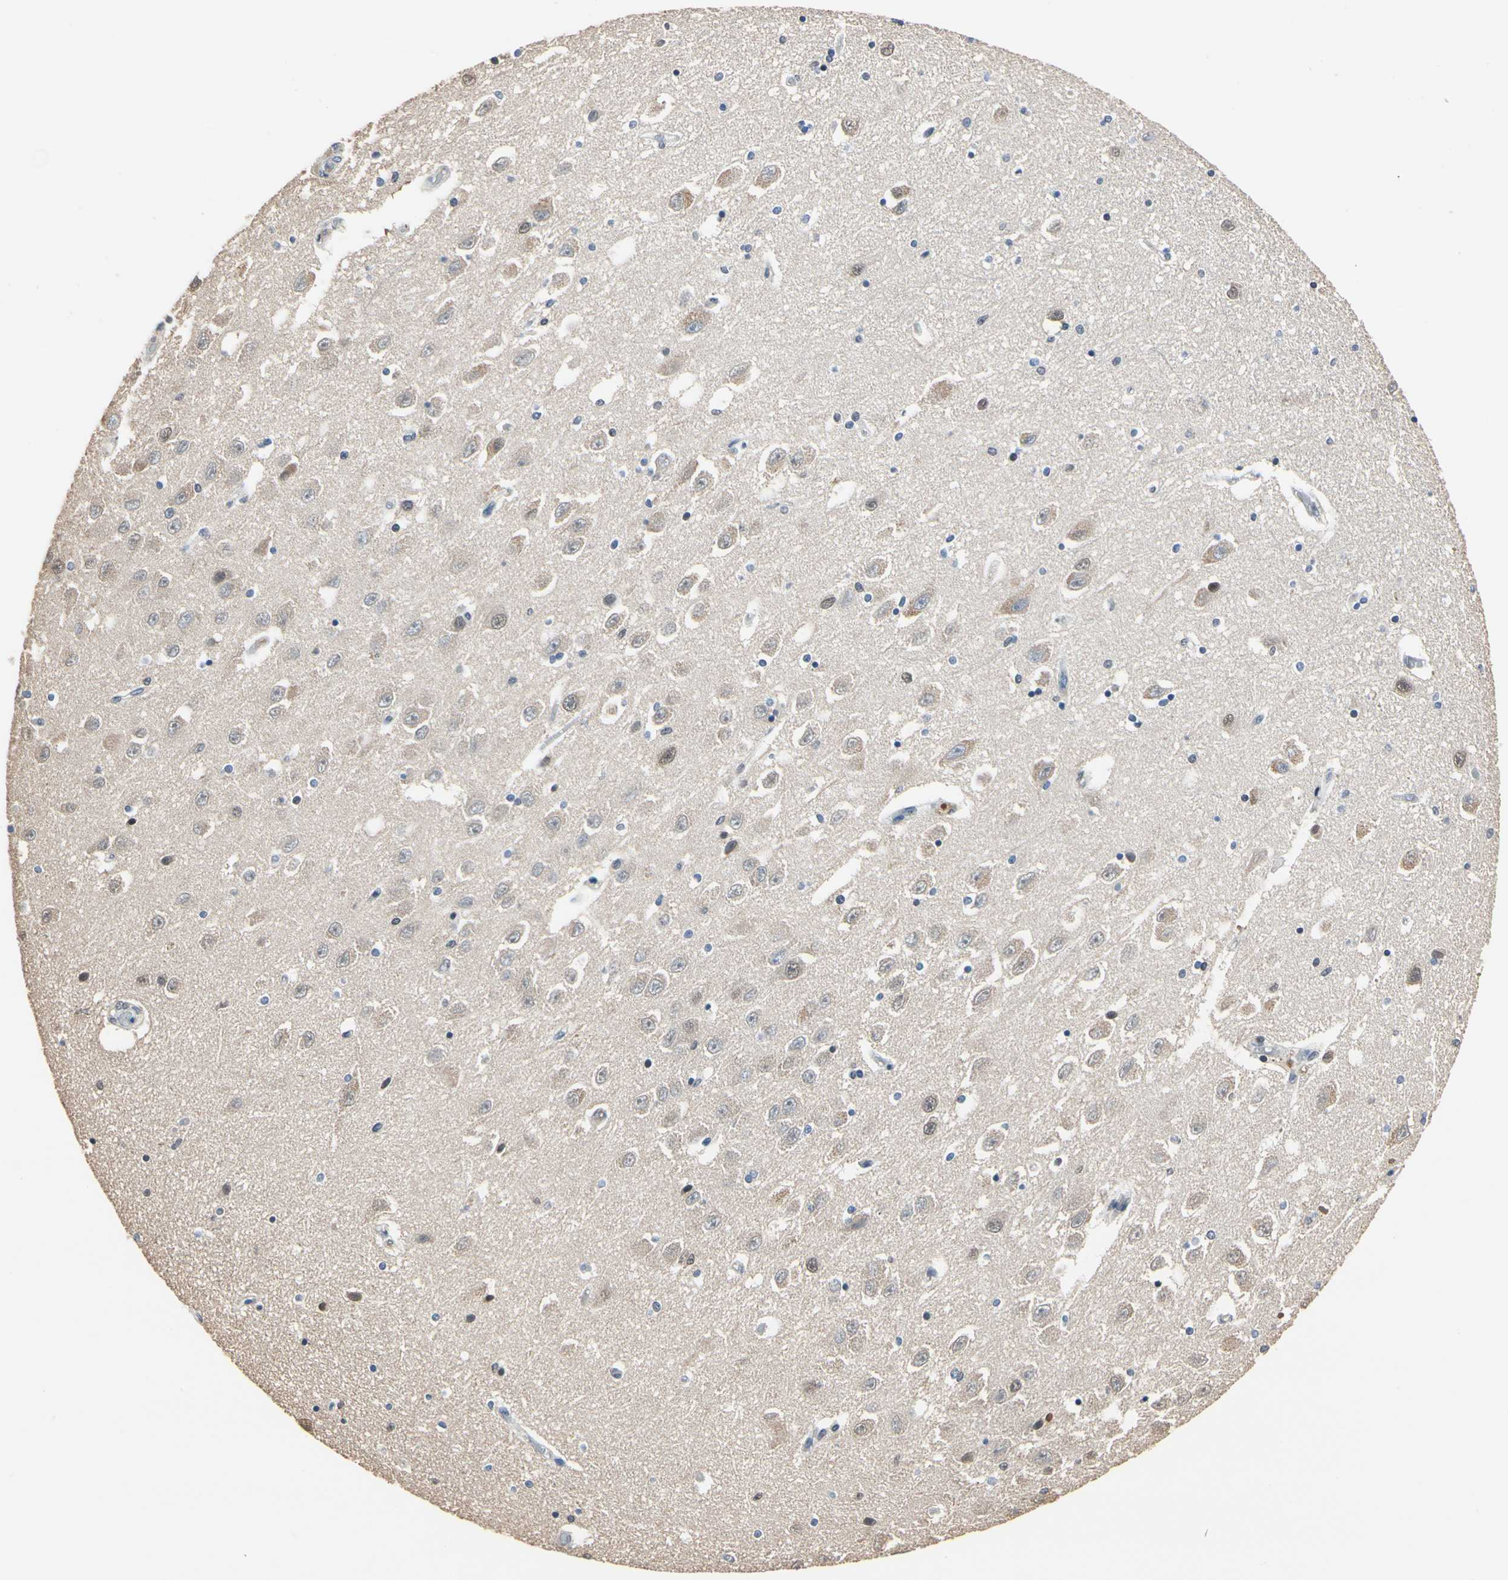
{"staining": {"intensity": "negative", "quantity": "none", "location": "none"}, "tissue": "hippocampus", "cell_type": "Glial cells", "image_type": "normal", "snomed": [{"axis": "morphology", "description": "Normal tissue, NOS"}, {"axis": "topography", "description": "Hippocampus"}], "caption": "DAB immunohistochemical staining of unremarkable human hippocampus demonstrates no significant expression in glial cells.", "gene": "NFATC2", "patient": {"sex": "female", "age": 54}}